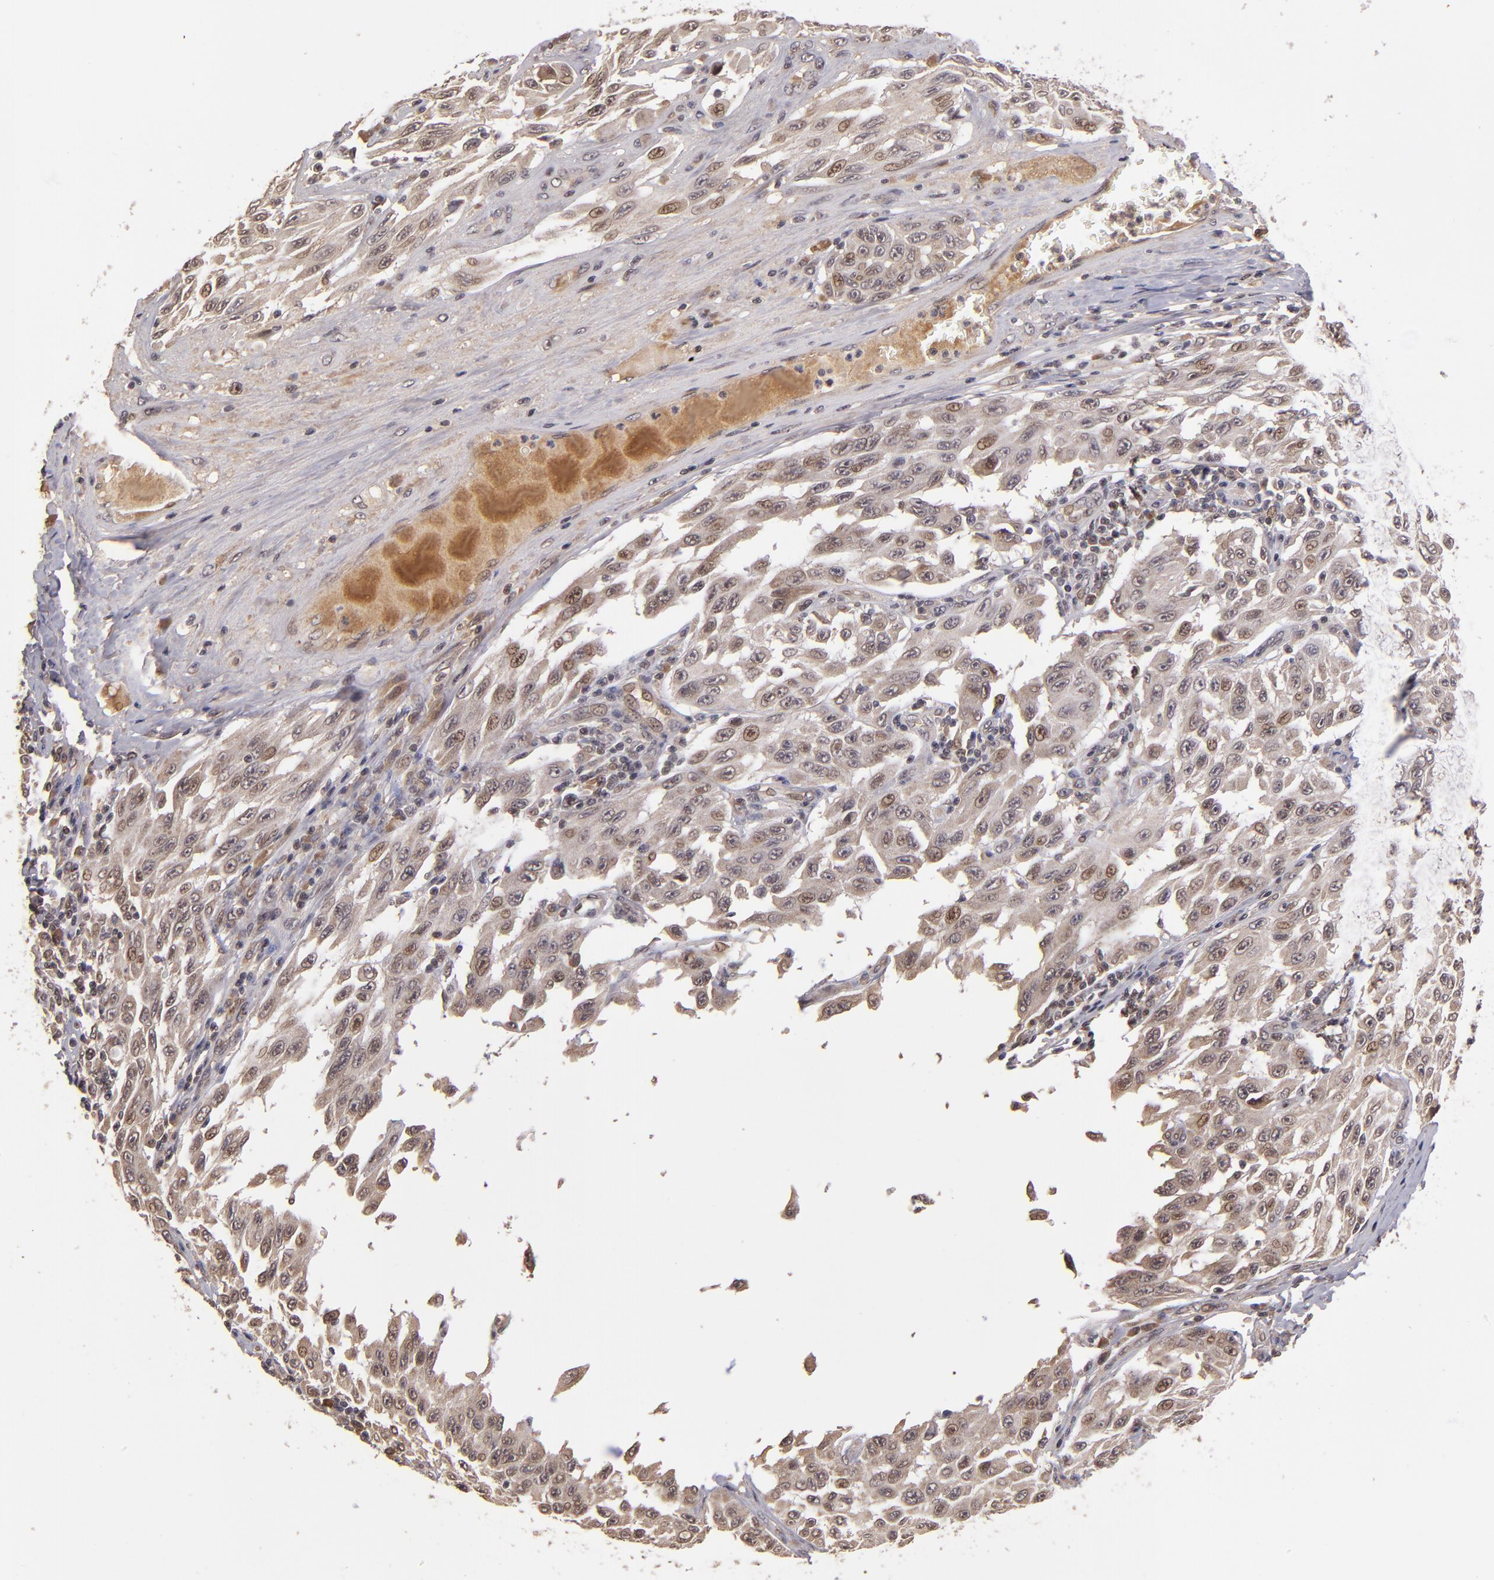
{"staining": {"intensity": "weak", "quantity": "25%-75%", "location": "nuclear"}, "tissue": "melanoma", "cell_type": "Tumor cells", "image_type": "cancer", "snomed": [{"axis": "morphology", "description": "Malignant melanoma, NOS"}, {"axis": "topography", "description": "Skin"}], "caption": "Approximately 25%-75% of tumor cells in melanoma demonstrate weak nuclear protein positivity as visualized by brown immunohistochemical staining.", "gene": "ABHD12B", "patient": {"sex": "male", "age": 30}}